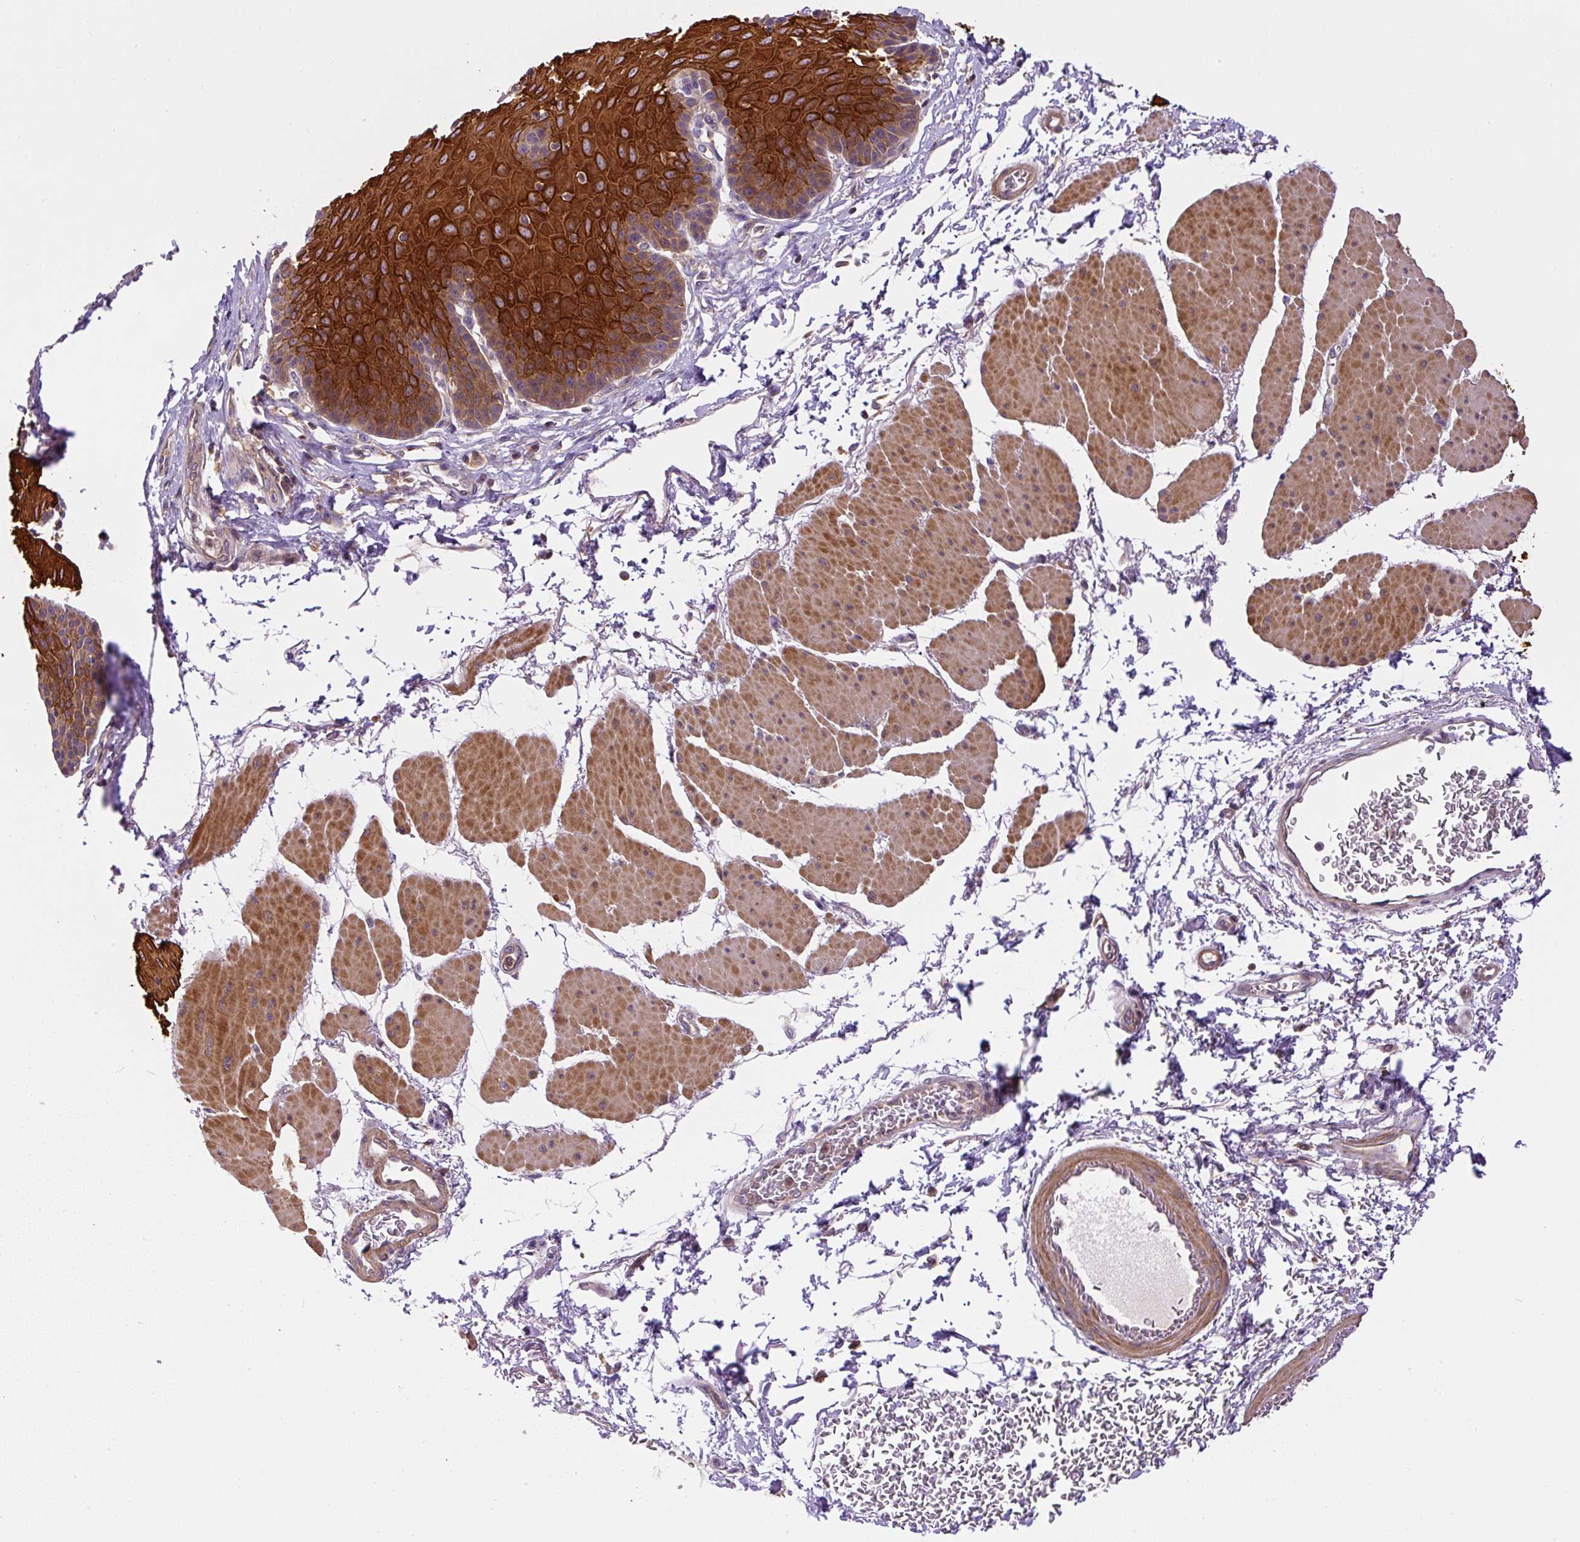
{"staining": {"intensity": "strong", "quantity": "25%-75%", "location": "cytoplasmic/membranous"}, "tissue": "esophagus", "cell_type": "Squamous epithelial cells", "image_type": "normal", "snomed": [{"axis": "morphology", "description": "Normal tissue, NOS"}, {"axis": "topography", "description": "Esophagus"}], "caption": "Squamous epithelial cells show high levels of strong cytoplasmic/membranous expression in approximately 25%-75% of cells in normal human esophagus. Nuclei are stained in blue.", "gene": "CCDC28A", "patient": {"sex": "female", "age": 81}}